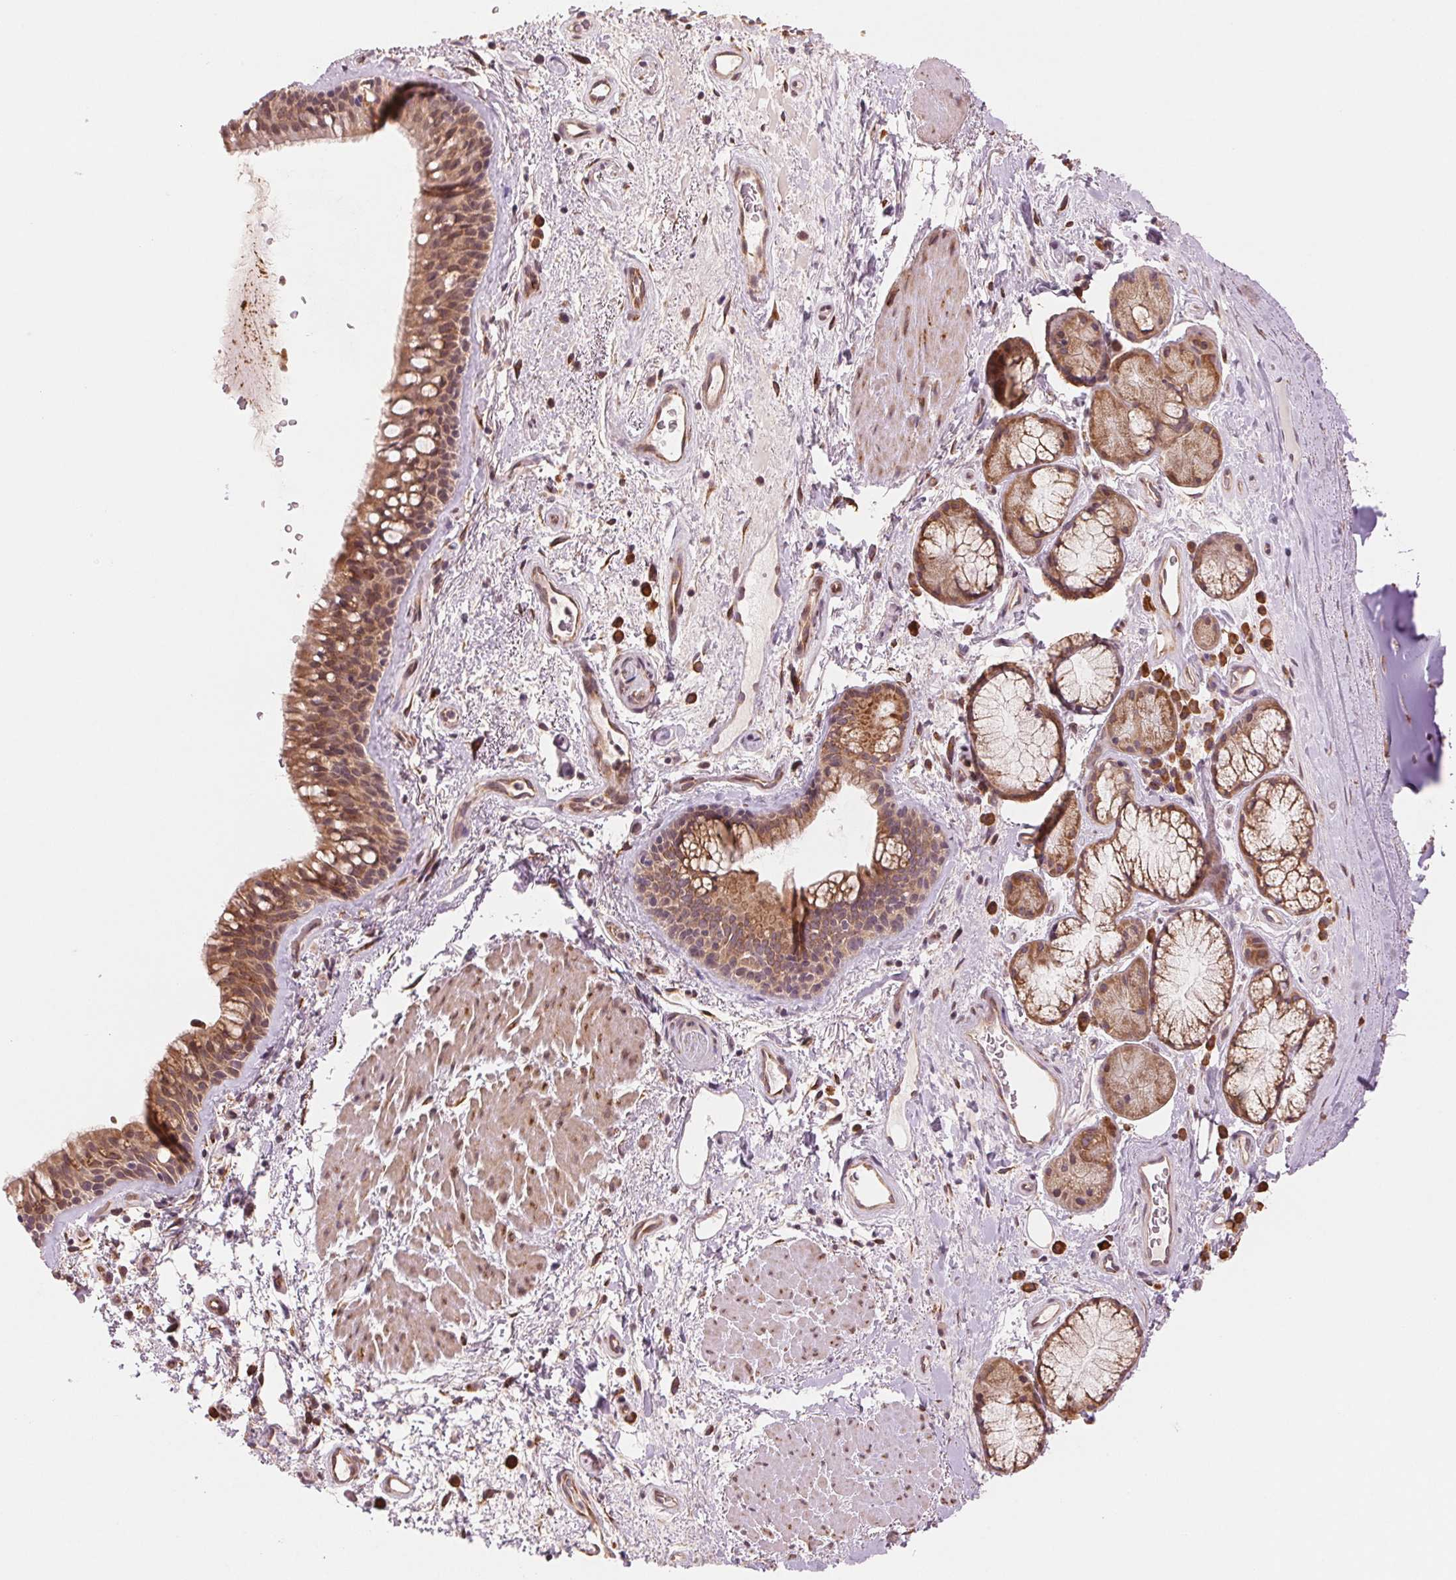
{"staining": {"intensity": "moderate", "quantity": ">75%", "location": "cytoplasmic/membranous"}, "tissue": "bronchus", "cell_type": "Respiratory epithelial cells", "image_type": "normal", "snomed": [{"axis": "morphology", "description": "Normal tissue, NOS"}, {"axis": "topography", "description": "Bronchus"}], "caption": "Moderate cytoplasmic/membranous protein expression is appreciated in approximately >75% of respiratory epithelial cells in bronchus. The staining is performed using DAB brown chromogen to label protein expression. The nuclei are counter-stained blue using hematoxylin.", "gene": "SLC20A1", "patient": {"sex": "male", "age": 48}}